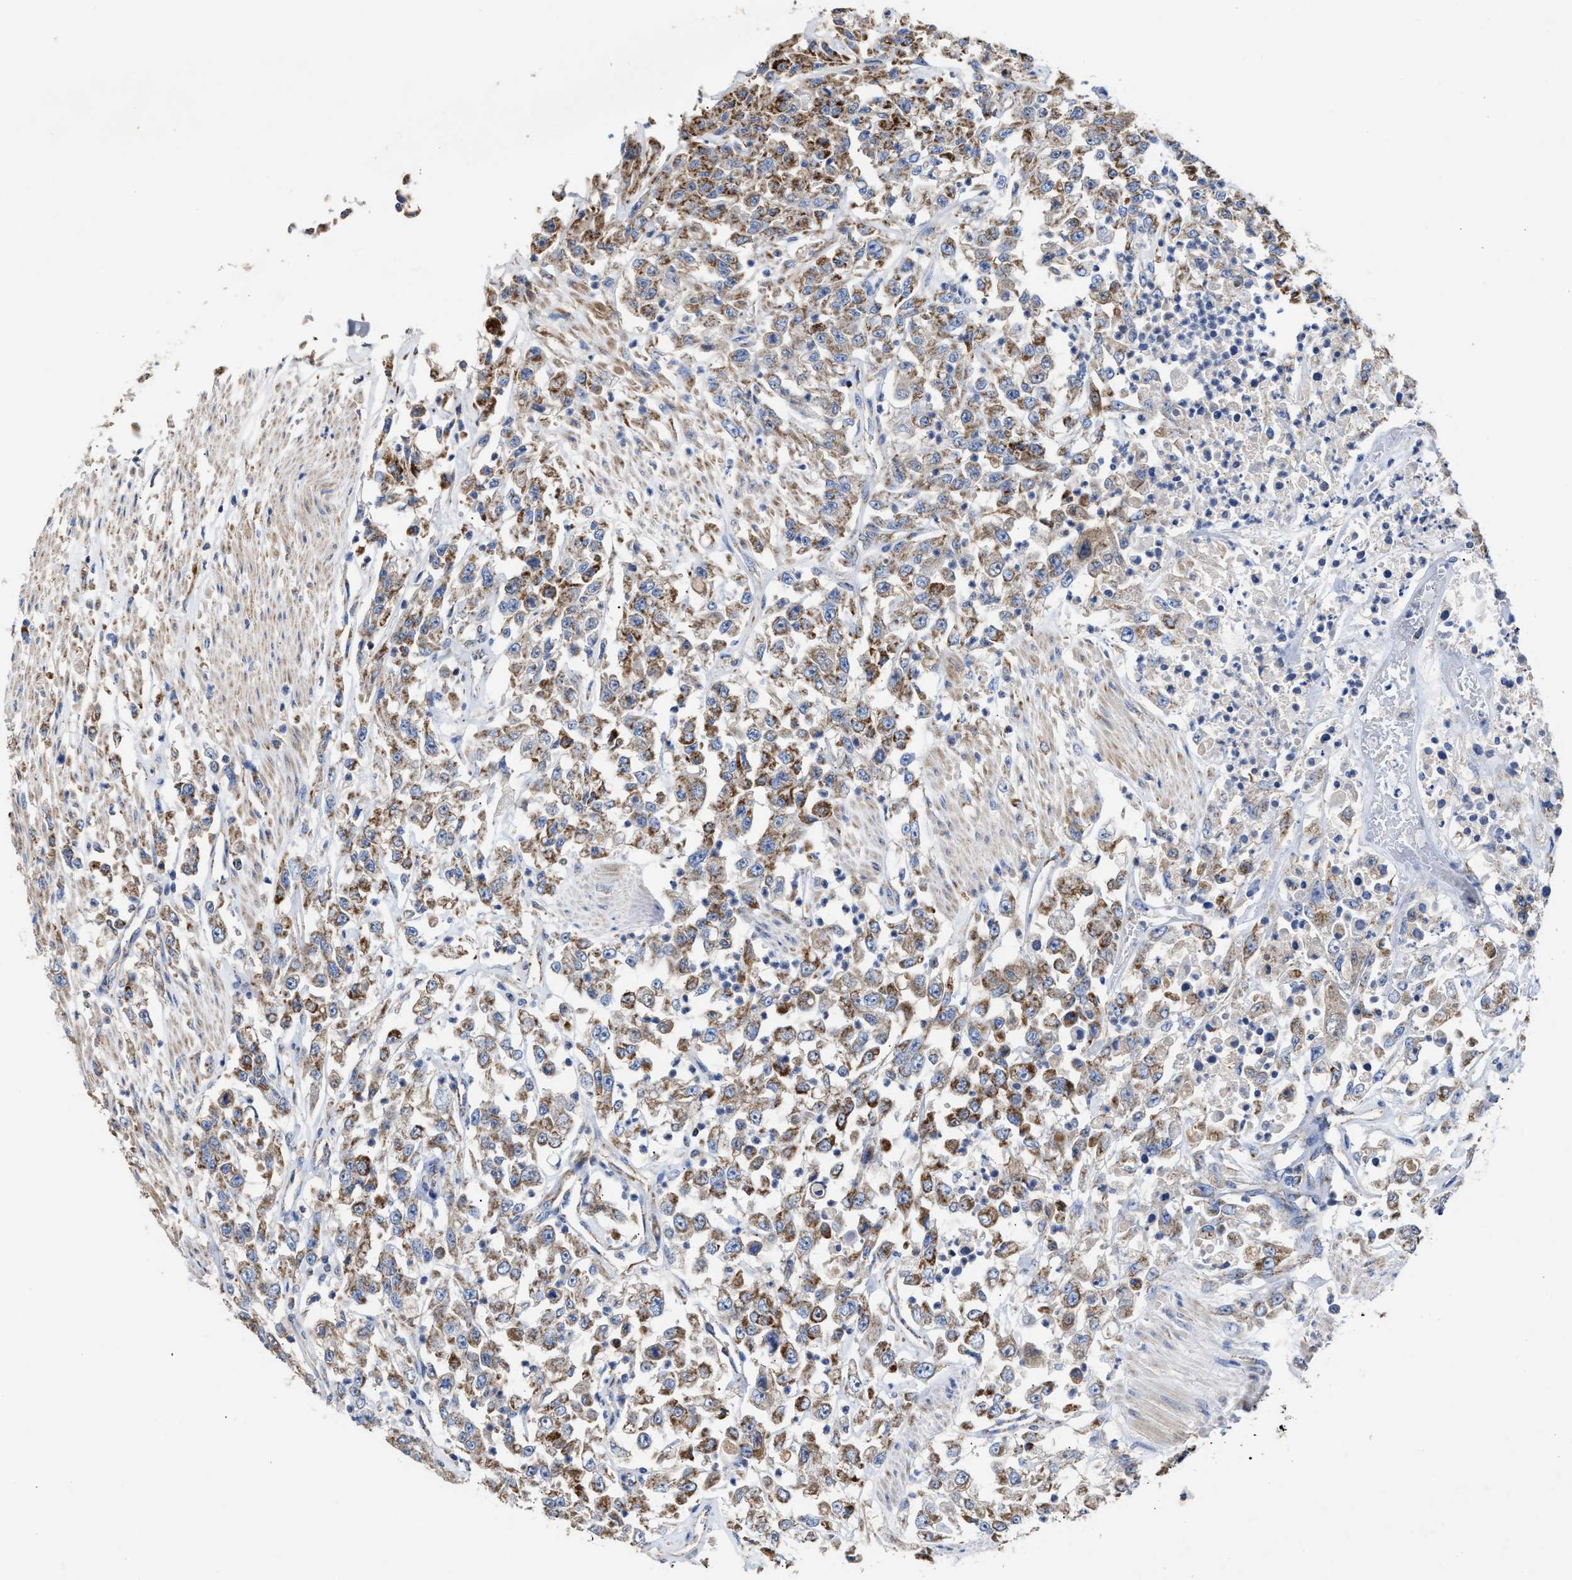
{"staining": {"intensity": "moderate", "quantity": "25%-75%", "location": "cytoplasmic/membranous"}, "tissue": "urothelial cancer", "cell_type": "Tumor cells", "image_type": "cancer", "snomed": [{"axis": "morphology", "description": "Urothelial carcinoma, High grade"}, {"axis": "topography", "description": "Urinary bladder"}], "caption": "A high-resolution histopathology image shows immunohistochemistry (IHC) staining of urothelial cancer, which reveals moderate cytoplasmic/membranous staining in approximately 25%-75% of tumor cells. (IHC, brightfield microscopy, high magnification).", "gene": "MECR", "patient": {"sex": "male", "age": 46}}